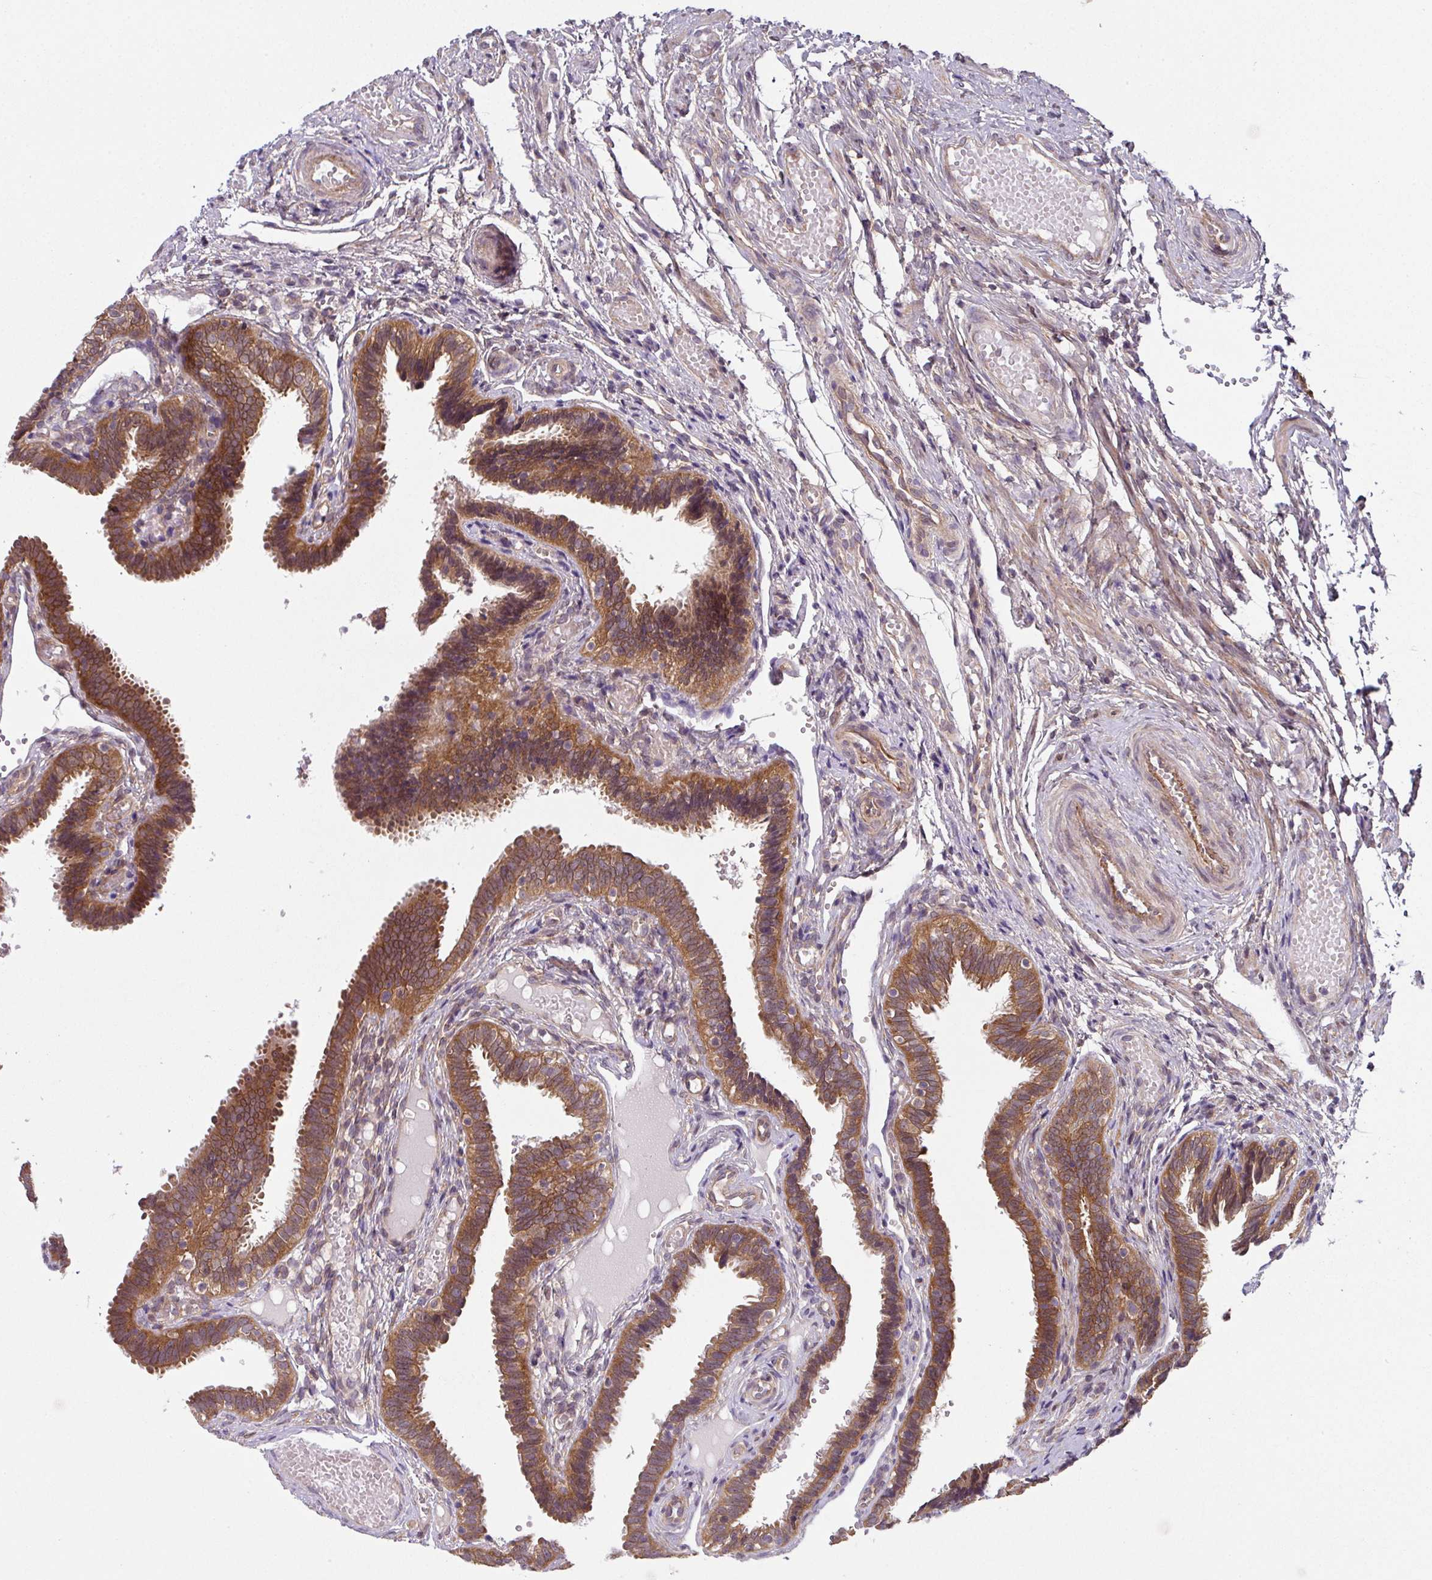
{"staining": {"intensity": "strong", "quantity": ">75%", "location": "cytoplasmic/membranous"}, "tissue": "fallopian tube", "cell_type": "Glandular cells", "image_type": "normal", "snomed": [{"axis": "morphology", "description": "Normal tissue, NOS"}, {"axis": "topography", "description": "Fallopian tube"}], "caption": "Protein expression analysis of normal fallopian tube exhibits strong cytoplasmic/membranous staining in about >75% of glandular cells. The staining is performed using DAB brown chromogen to label protein expression. The nuclei are counter-stained blue using hematoxylin.", "gene": "CAMLG", "patient": {"sex": "female", "age": 37}}